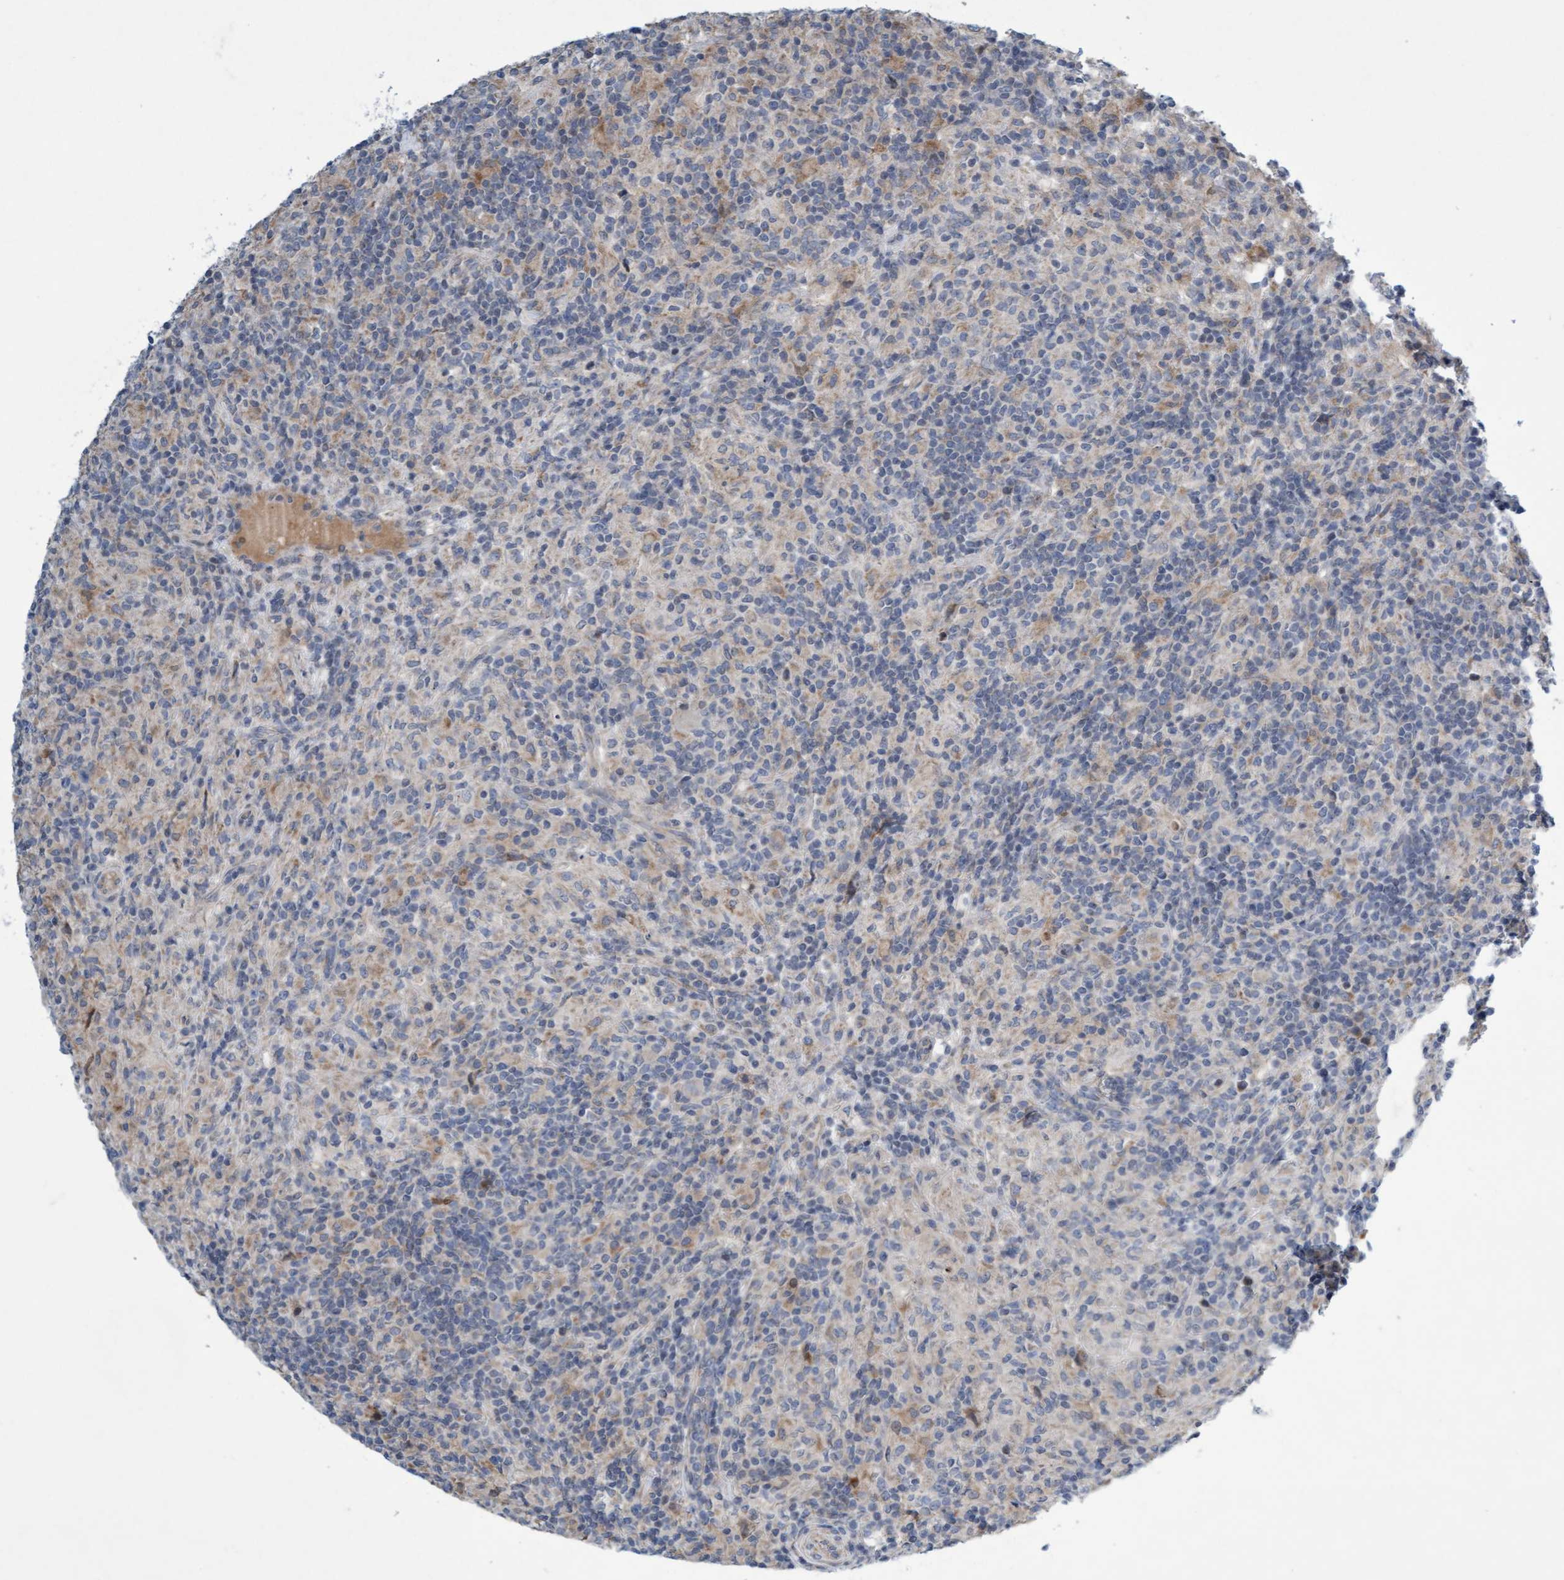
{"staining": {"intensity": "negative", "quantity": "none", "location": "none"}, "tissue": "lymphoma", "cell_type": "Tumor cells", "image_type": "cancer", "snomed": [{"axis": "morphology", "description": "Hodgkin's disease, NOS"}, {"axis": "topography", "description": "Lymph node"}], "caption": "The image reveals no significant staining in tumor cells of Hodgkin's disease.", "gene": "DDHD2", "patient": {"sex": "male", "age": 70}}